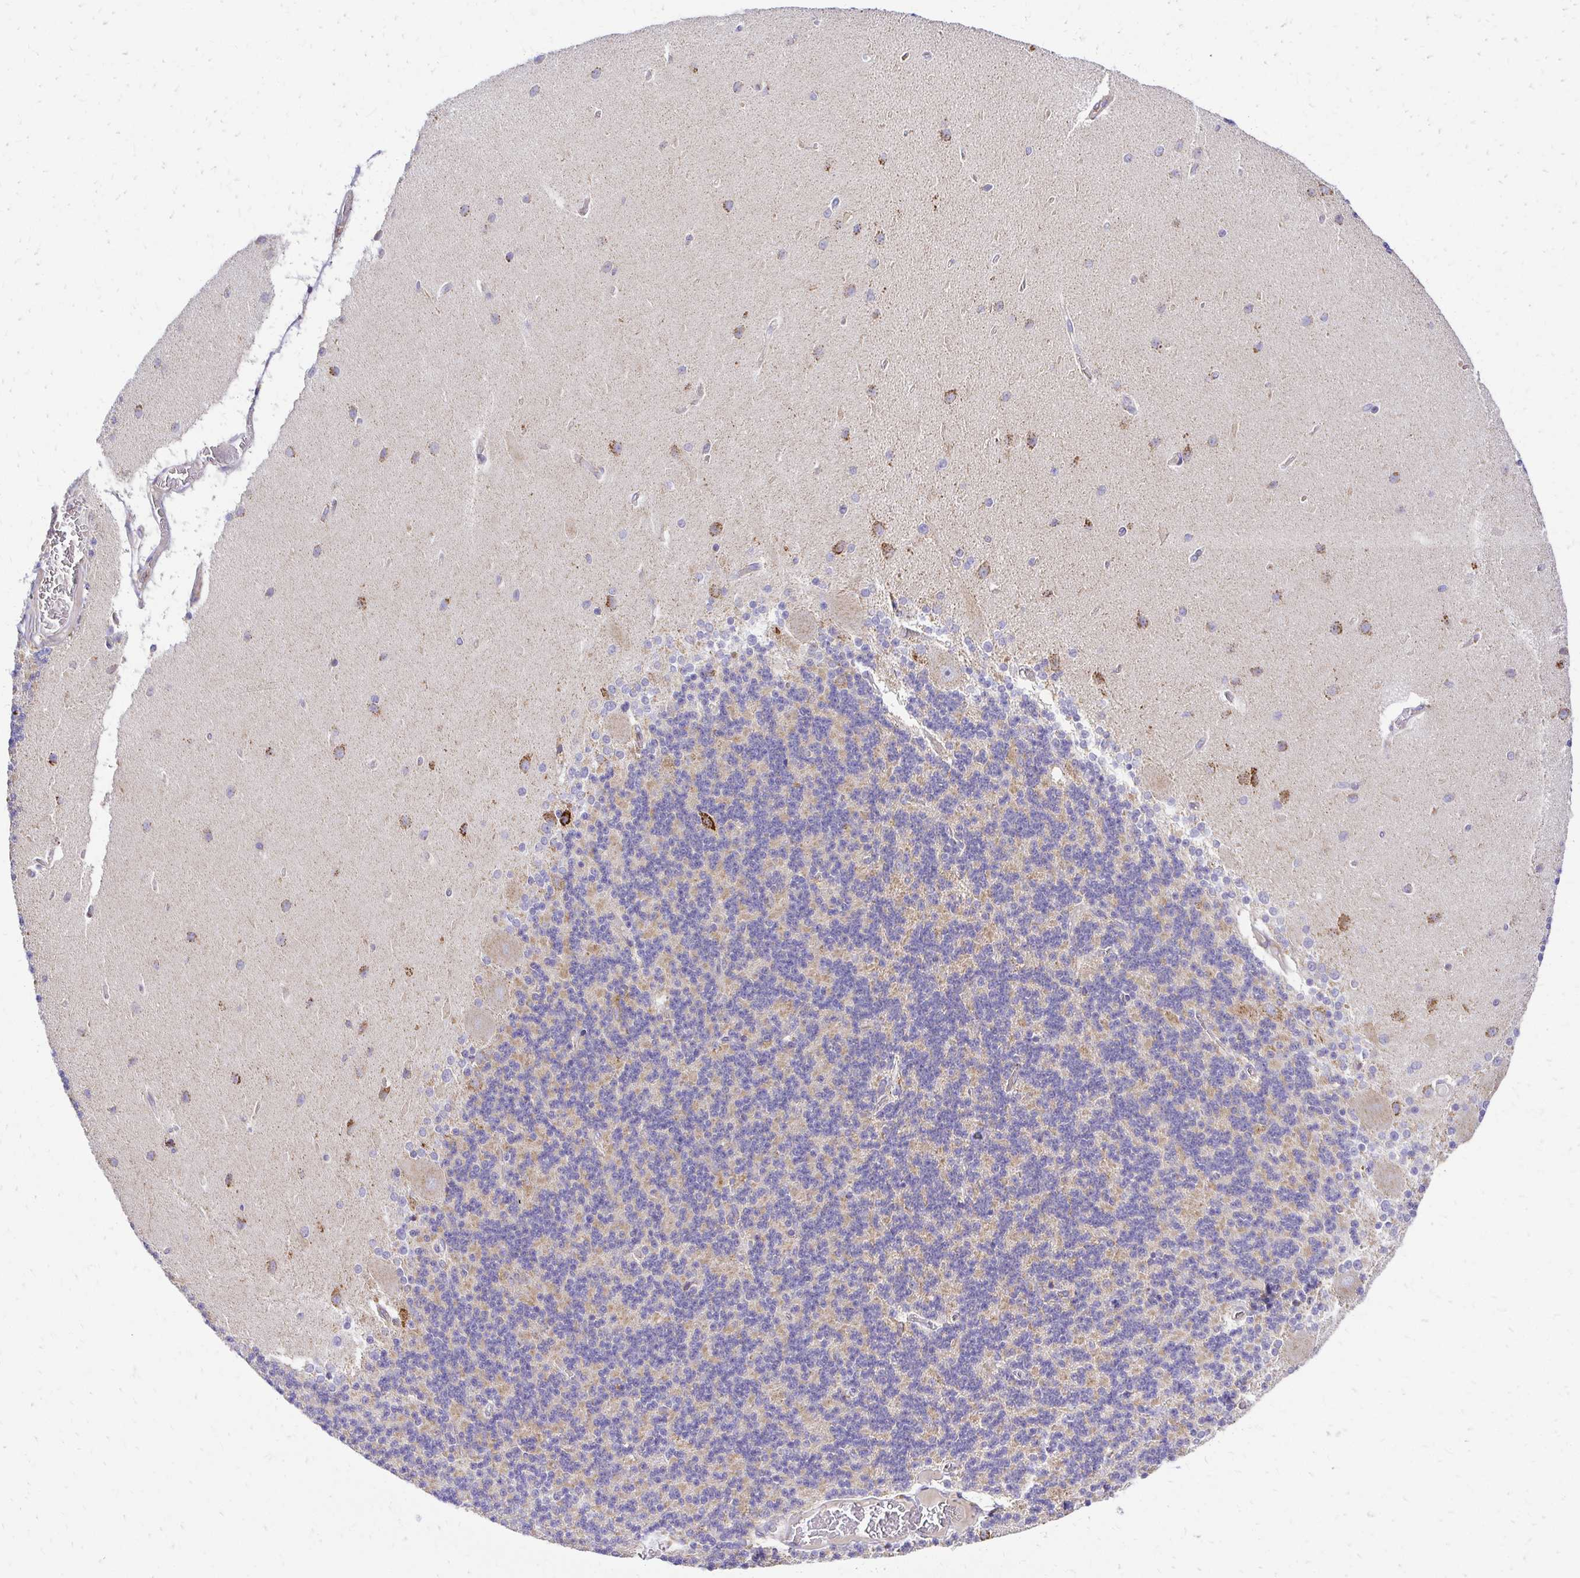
{"staining": {"intensity": "weak", "quantity": ">75%", "location": "cytoplasmic/membranous"}, "tissue": "cerebellum", "cell_type": "Cells in granular layer", "image_type": "normal", "snomed": [{"axis": "morphology", "description": "Normal tissue, NOS"}, {"axis": "topography", "description": "Cerebellum"}], "caption": "Protein staining of normal cerebellum shows weak cytoplasmic/membranous expression in approximately >75% of cells in granular layer. (DAB IHC with brightfield microscopy, high magnification).", "gene": "MRPL13", "patient": {"sex": "female", "age": 54}}